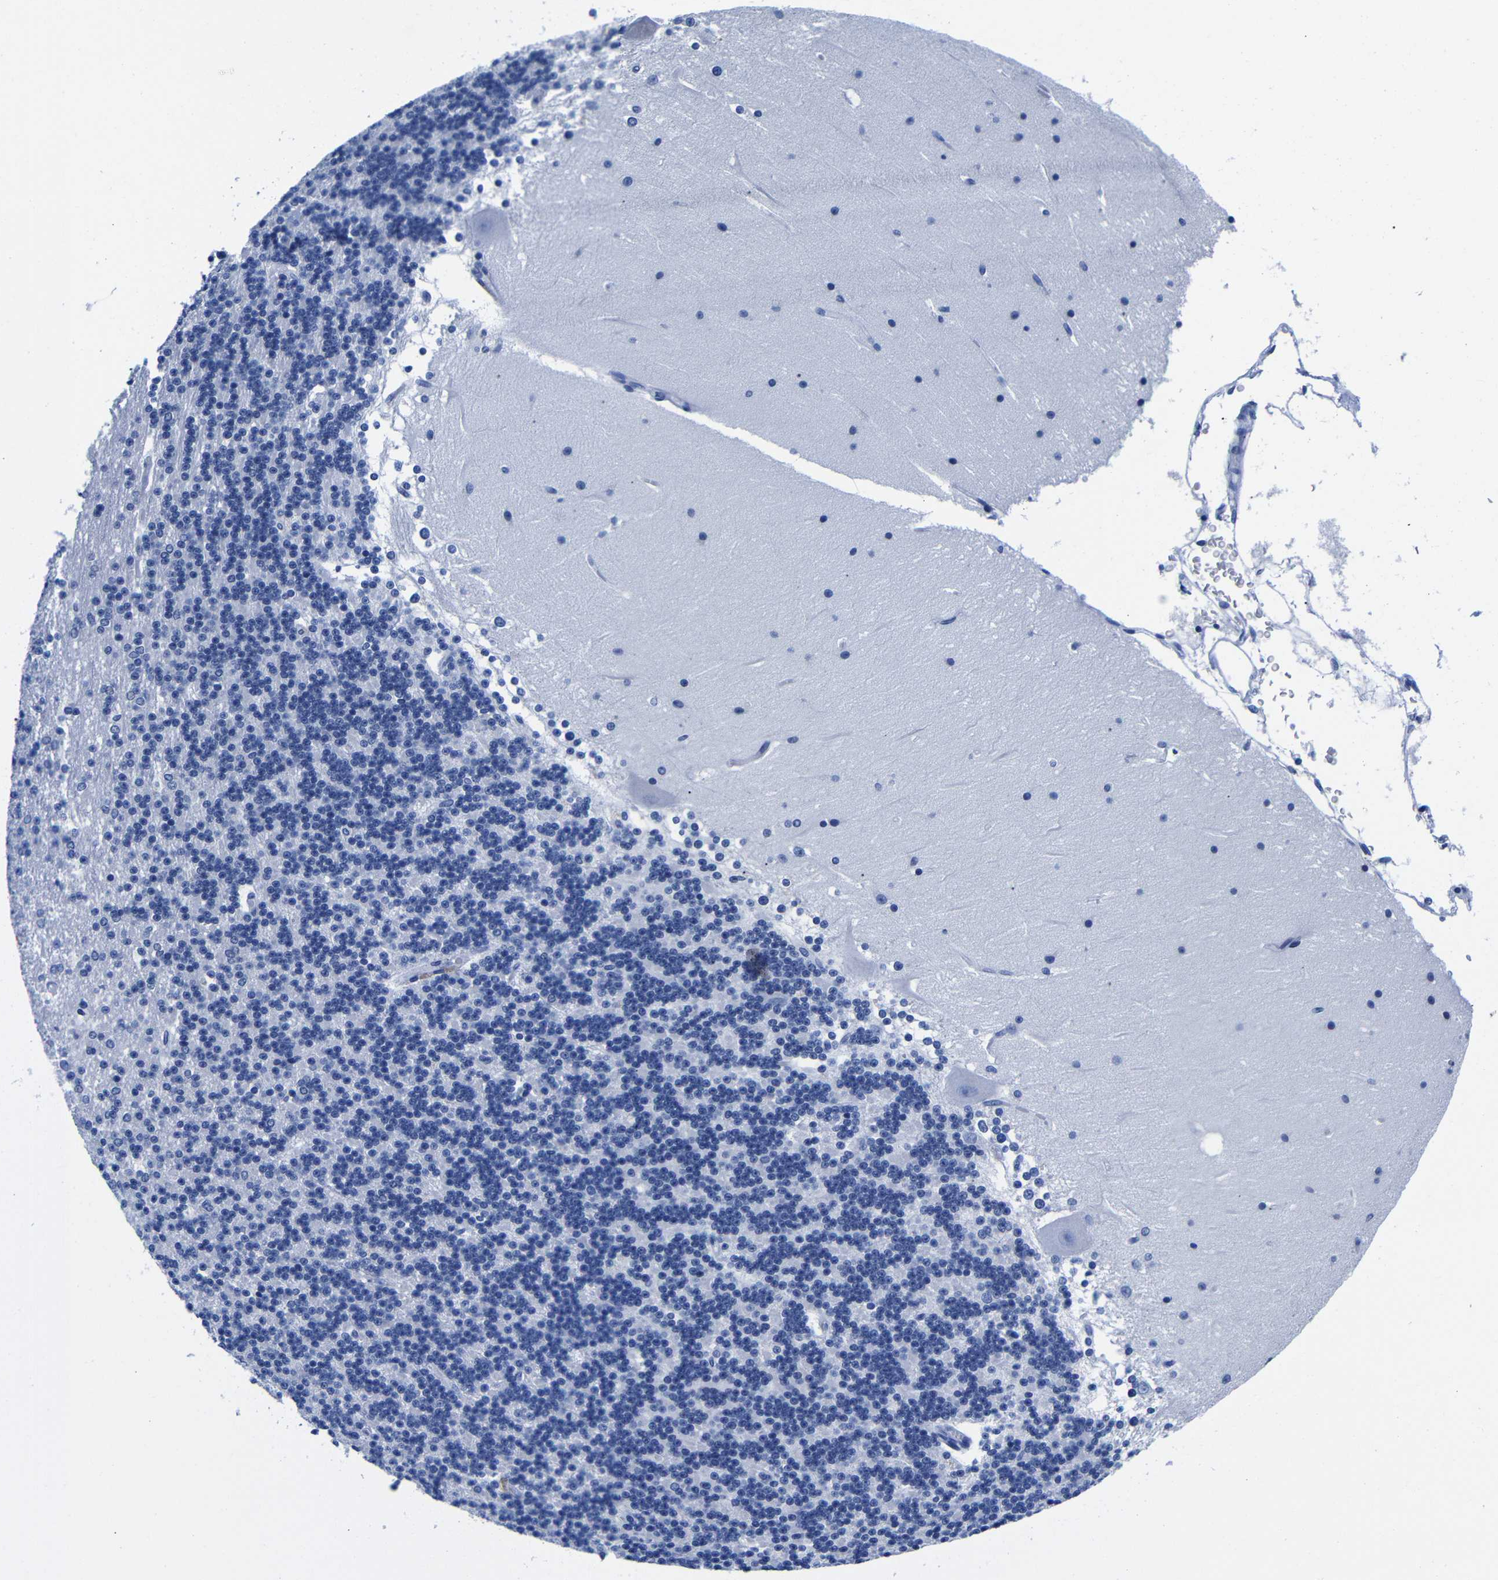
{"staining": {"intensity": "negative", "quantity": "none", "location": "none"}, "tissue": "cerebellum", "cell_type": "Cells in granular layer", "image_type": "normal", "snomed": [{"axis": "morphology", "description": "Normal tissue, NOS"}, {"axis": "topography", "description": "Cerebellum"}], "caption": "A high-resolution image shows immunohistochemistry (IHC) staining of normal cerebellum, which shows no significant expression in cells in granular layer.", "gene": "CLEC4G", "patient": {"sex": "female", "age": 19}}